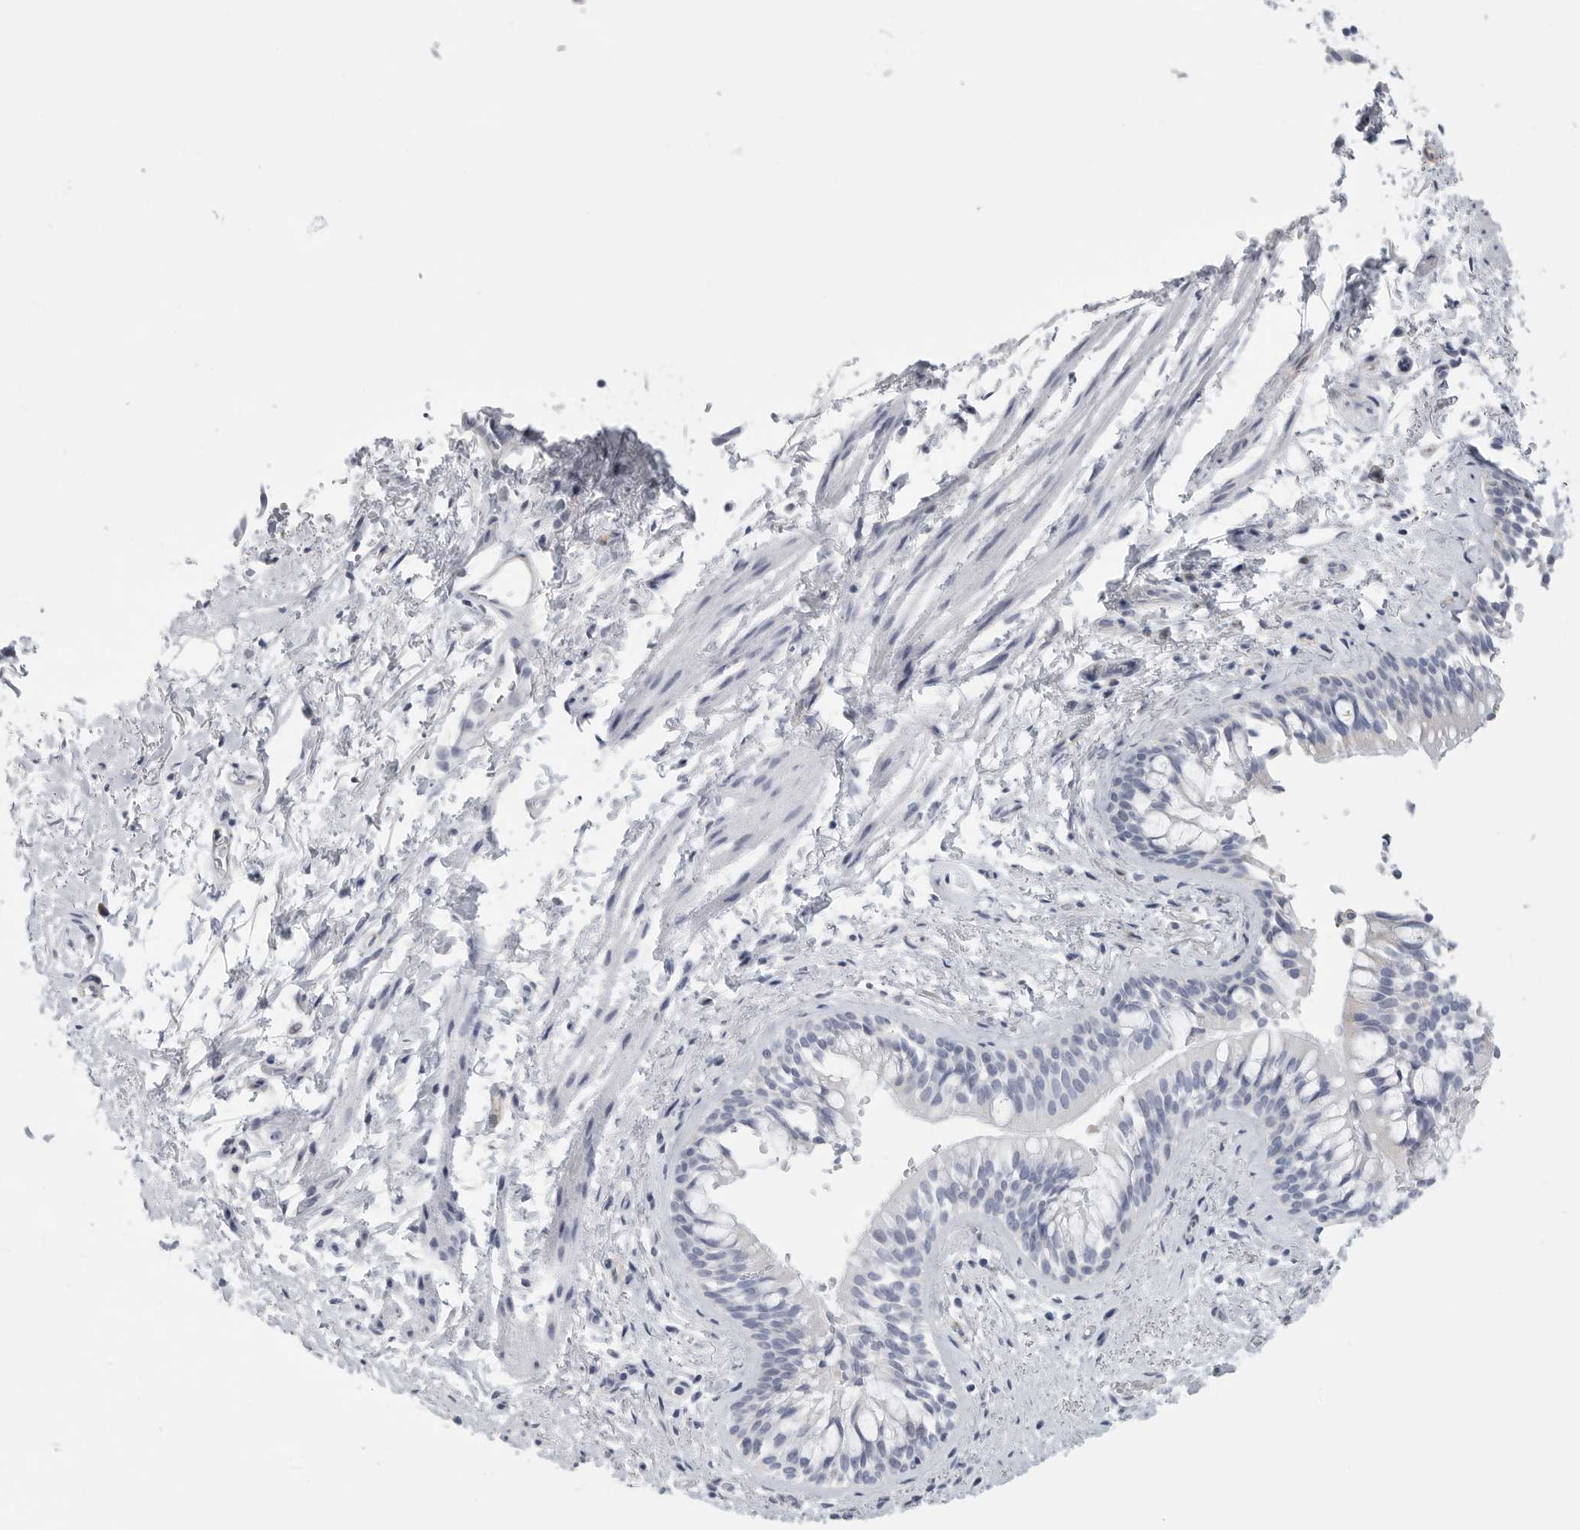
{"staining": {"intensity": "negative", "quantity": "none", "location": "none"}, "tissue": "bronchus", "cell_type": "Respiratory epithelial cells", "image_type": "normal", "snomed": [{"axis": "morphology", "description": "Normal tissue, NOS"}, {"axis": "morphology", "description": "Inflammation, NOS"}, {"axis": "topography", "description": "Cartilage tissue"}, {"axis": "topography", "description": "Bronchus"}, {"axis": "topography", "description": "Lung"}], "caption": "Human bronchus stained for a protein using immunohistochemistry (IHC) reveals no positivity in respiratory epithelial cells.", "gene": "TNR", "patient": {"sex": "female", "age": 64}}